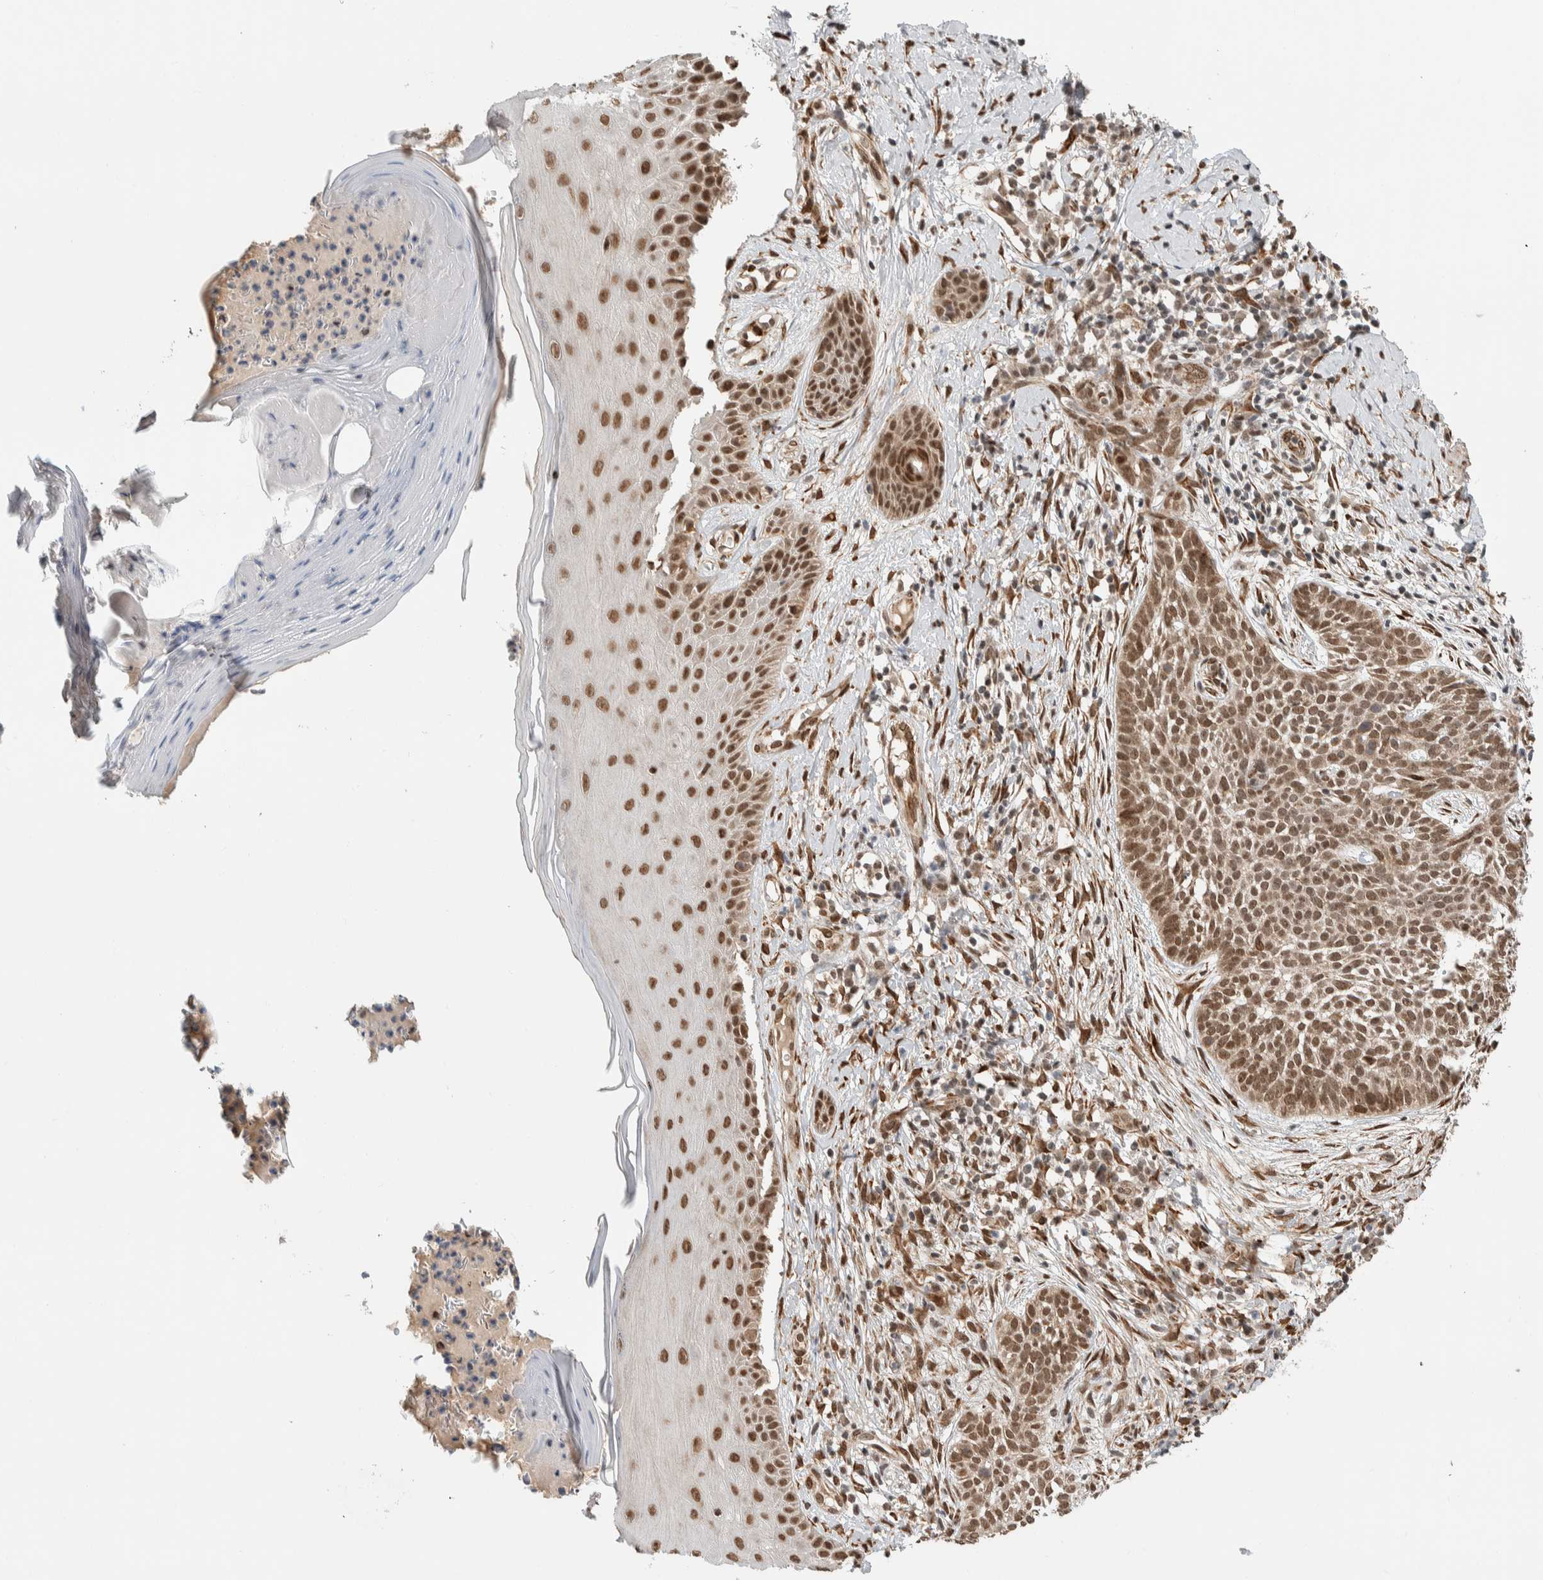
{"staining": {"intensity": "moderate", "quantity": ">75%", "location": "cytoplasmic/membranous,nuclear"}, "tissue": "skin cancer", "cell_type": "Tumor cells", "image_type": "cancer", "snomed": [{"axis": "morphology", "description": "Normal tissue, NOS"}, {"axis": "morphology", "description": "Basal cell carcinoma"}, {"axis": "topography", "description": "Skin"}], "caption": "The image displays immunohistochemical staining of basal cell carcinoma (skin). There is moderate cytoplasmic/membranous and nuclear staining is appreciated in about >75% of tumor cells. The staining was performed using DAB (3,3'-diaminobenzidine) to visualize the protein expression in brown, while the nuclei were stained in blue with hematoxylin (Magnification: 20x).", "gene": "TNRC18", "patient": {"sex": "male", "age": 67}}